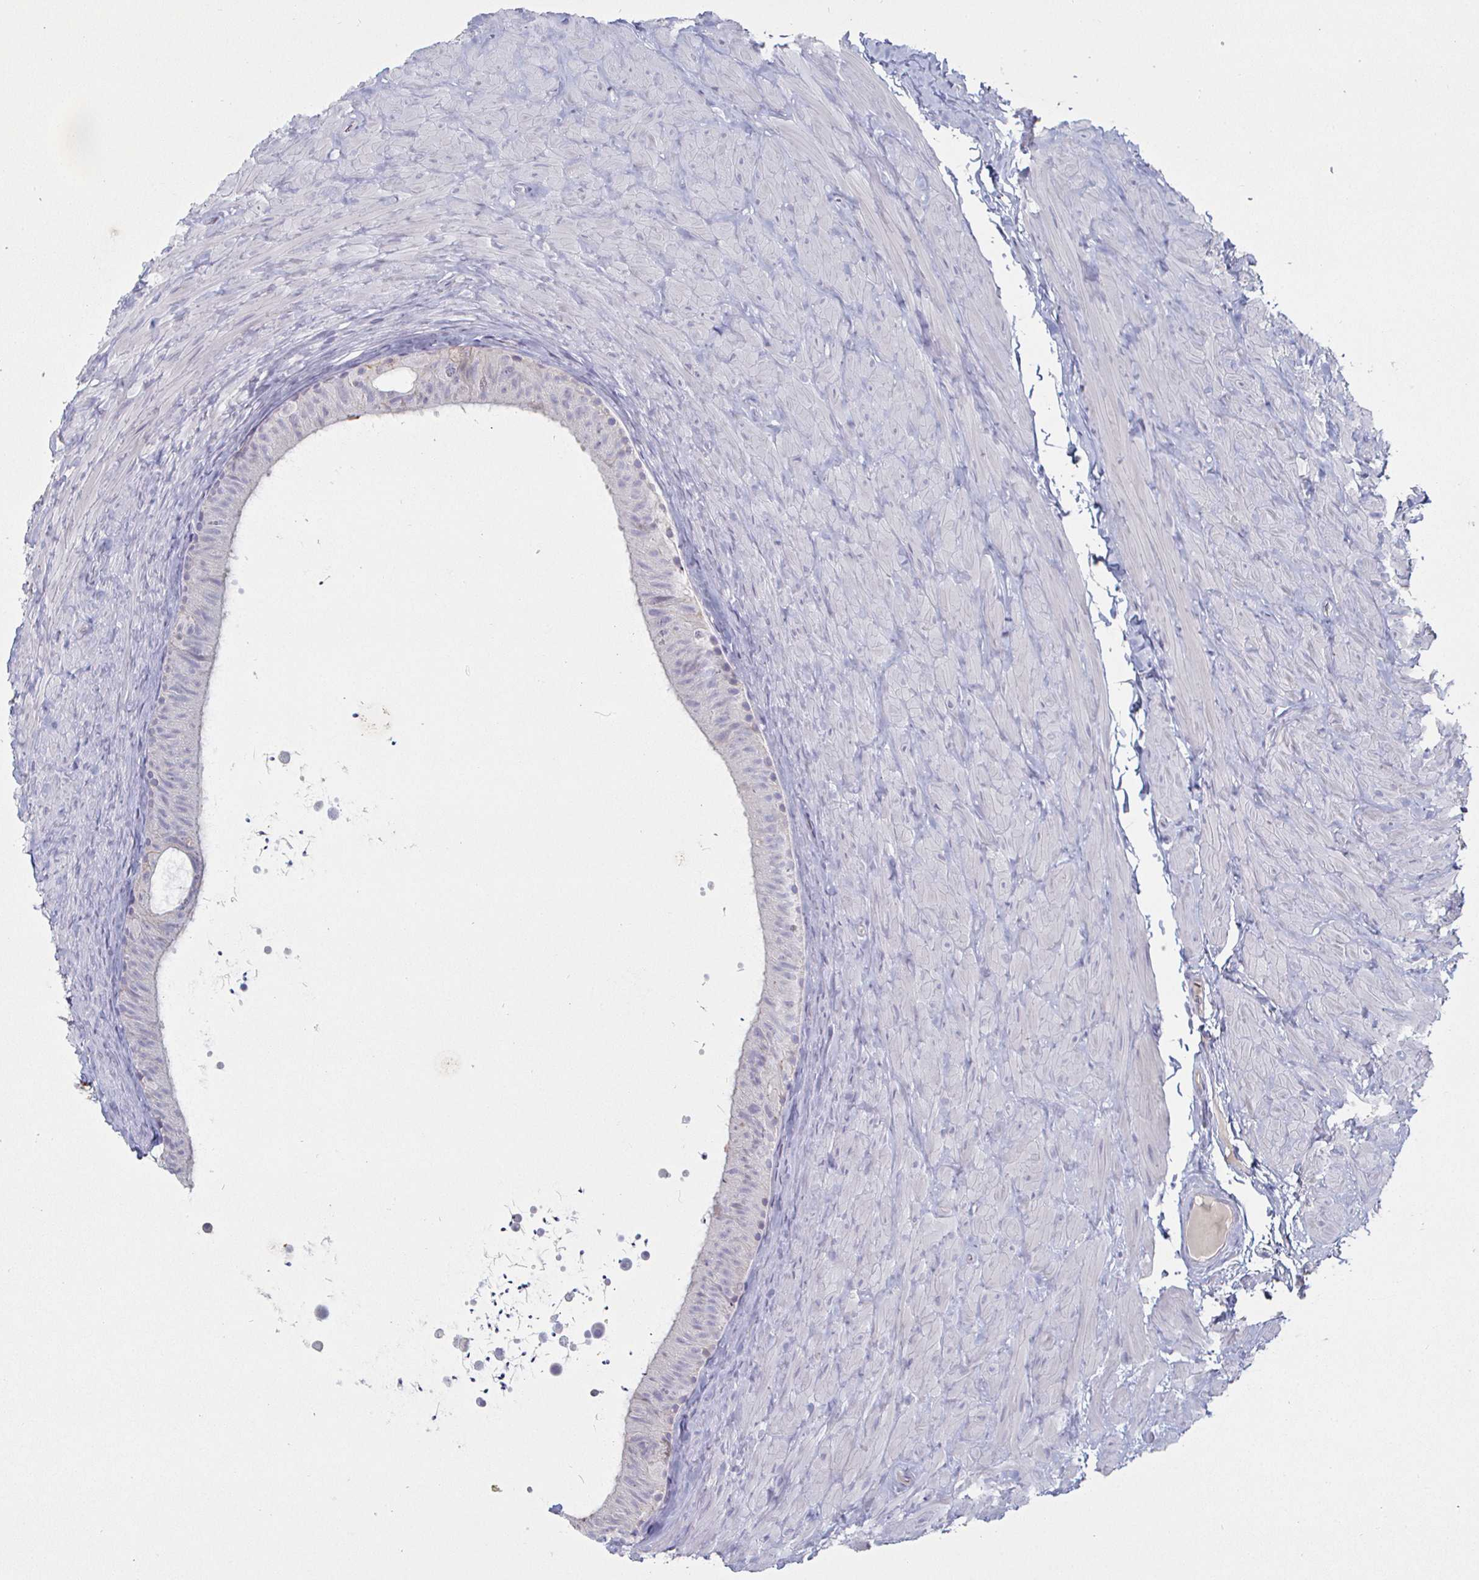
{"staining": {"intensity": "negative", "quantity": "none", "location": "none"}, "tissue": "epididymis", "cell_type": "Glandular cells", "image_type": "normal", "snomed": [{"axis": "morphology", "description": "Normal tissue, NOS"}, {"axis": "topography", "description": "Epididymis, spermatic cord, NOS"}, {"axis": "topography", "description": "Epididymis"}], "caption": "Immunohistochemistry histopathology image of normal epididymis stained for a protein (brown), which exhibits no positivity in glandular cells.", "gene": "ENPP1", "patient": {"sex": "male", "age": 31}}